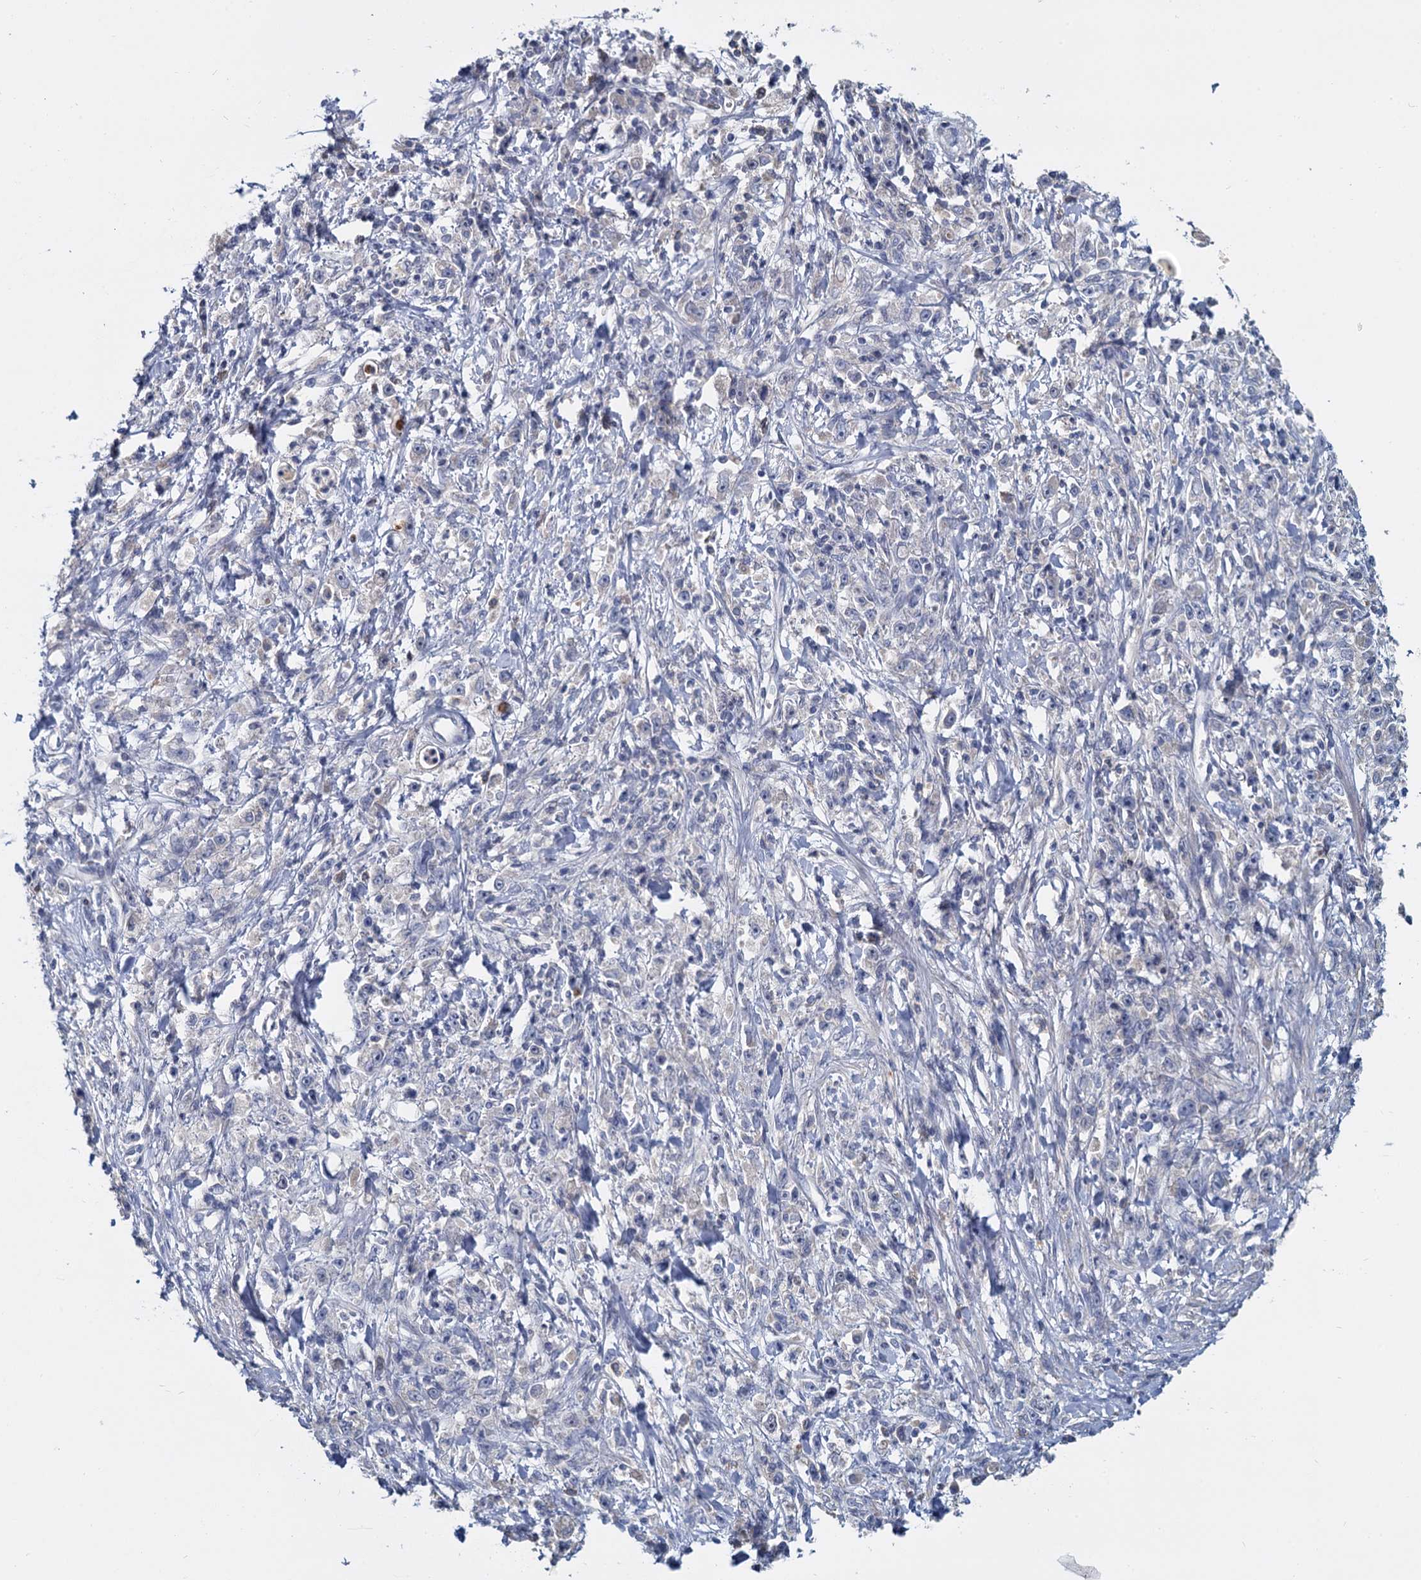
{"staining": {"intensity": "negative", "quantity": "none", "location": "none"}, "tissue": "stomach cancer", "cell_type": "Tumor cells", "image_type": "cancer", "snomed": [{"axis": "morphology", "description": "Adenocarcinoma, NOS"}, {"axis": "topography", "description": "Stomach"}], "caption": "Immunohistochemistry of adenocarcinoma (stomach) shows no positivity in tumor cells. Nuclei are stained in blue.", "gene": "ACSM3", "patient": {"sex": "female", "age": 59}}